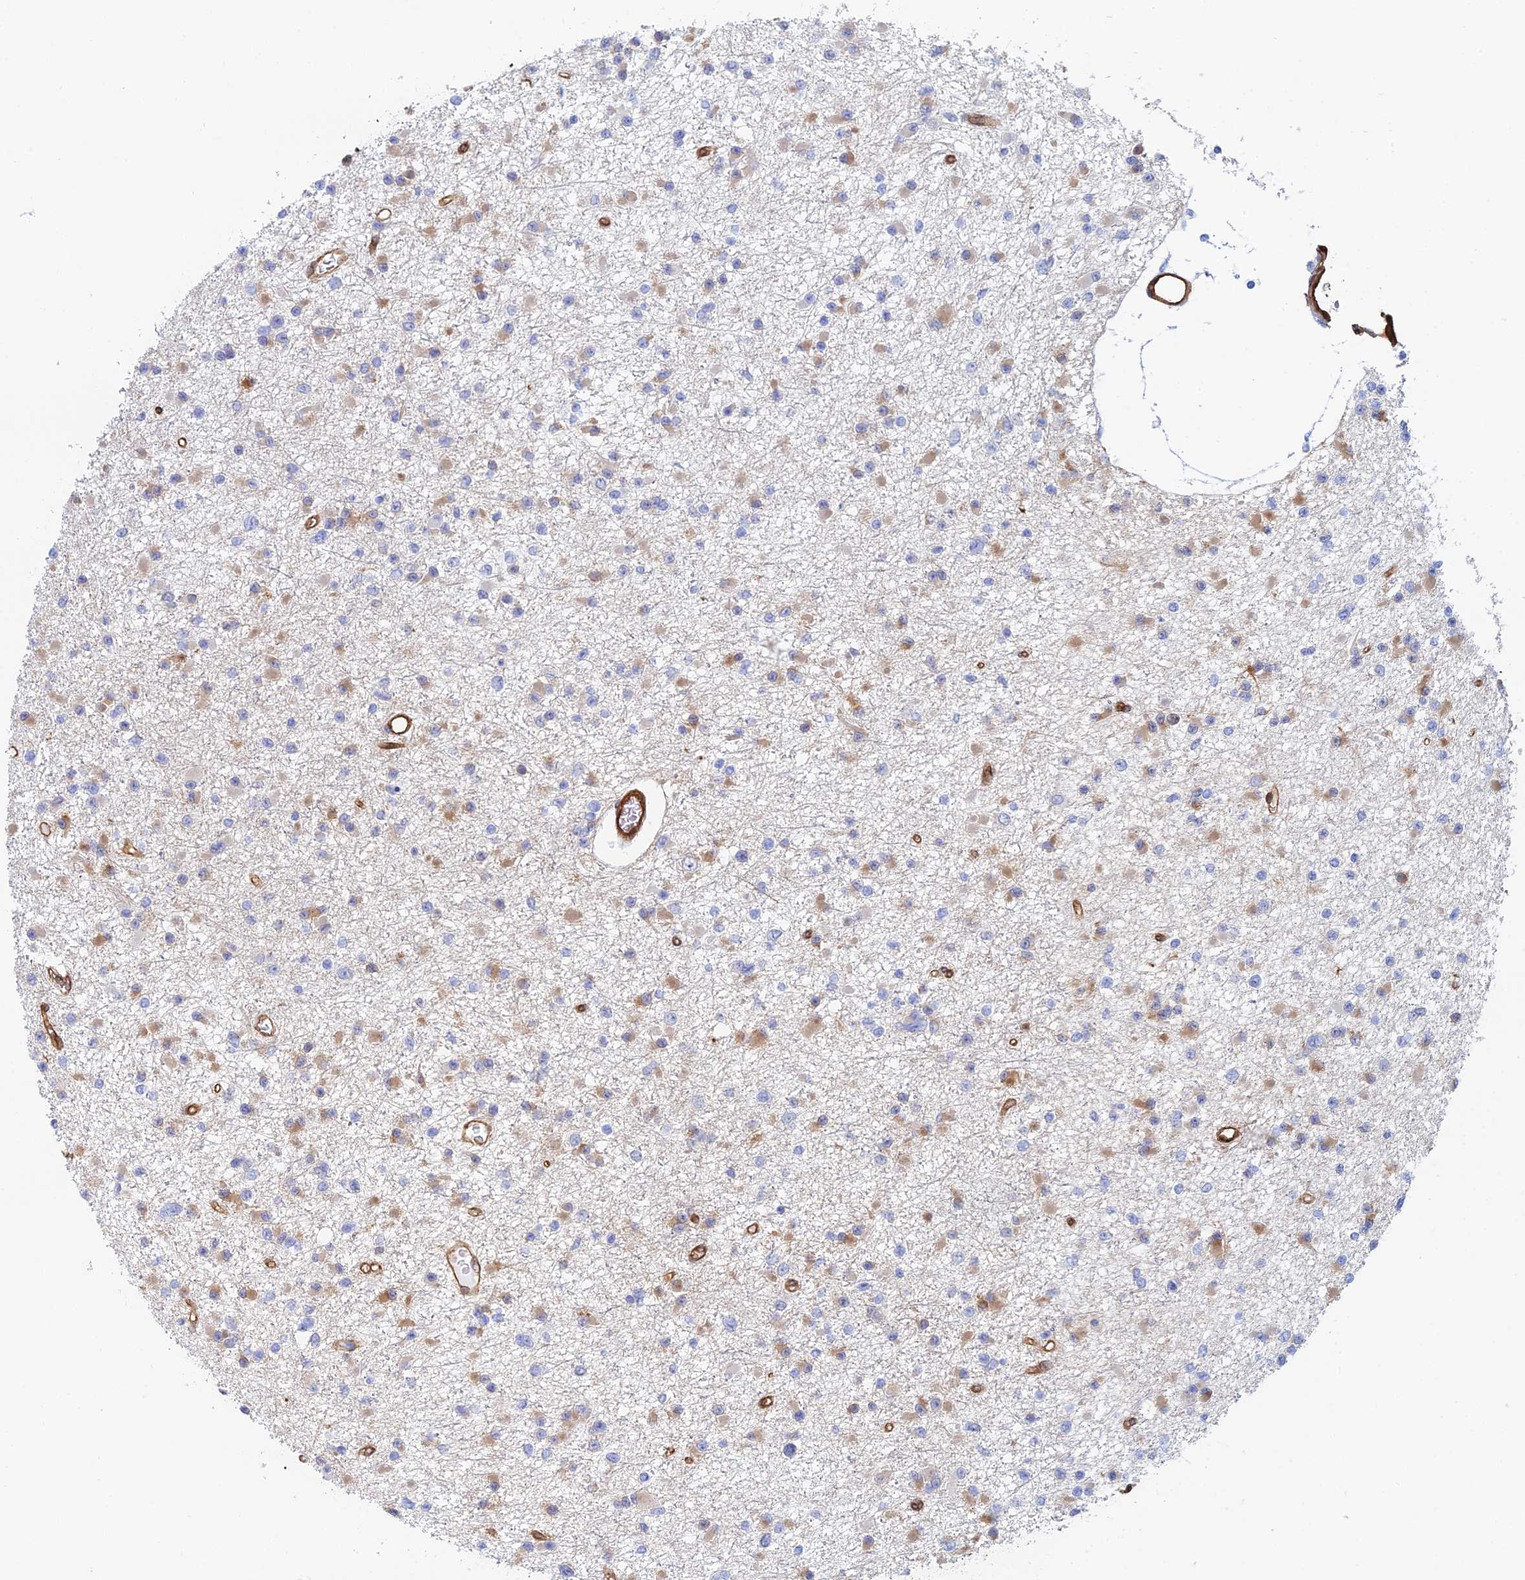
{"staining": {"intensity": "moderate", "quantity": "<25%", "location": "cytoplasmic/membranous"}, "tissue": "glioma", "cell_type": "Tumor cells", "image_type": "cancer", "snomed": [{"axis": "morphology", "description": "Glioma, malignant, Low grade"}, {"axis": "topography", "description": "Brain"}], "caption": "DAB immunohistochemical staining of glioma demonstrates moderate cytoplasmic/membranous protein staining in approximately <25% of tumor cells. Nuclei are stained in blue.", "gene": "CRIP2", "patient": {"sex": "female", "age": 22}}